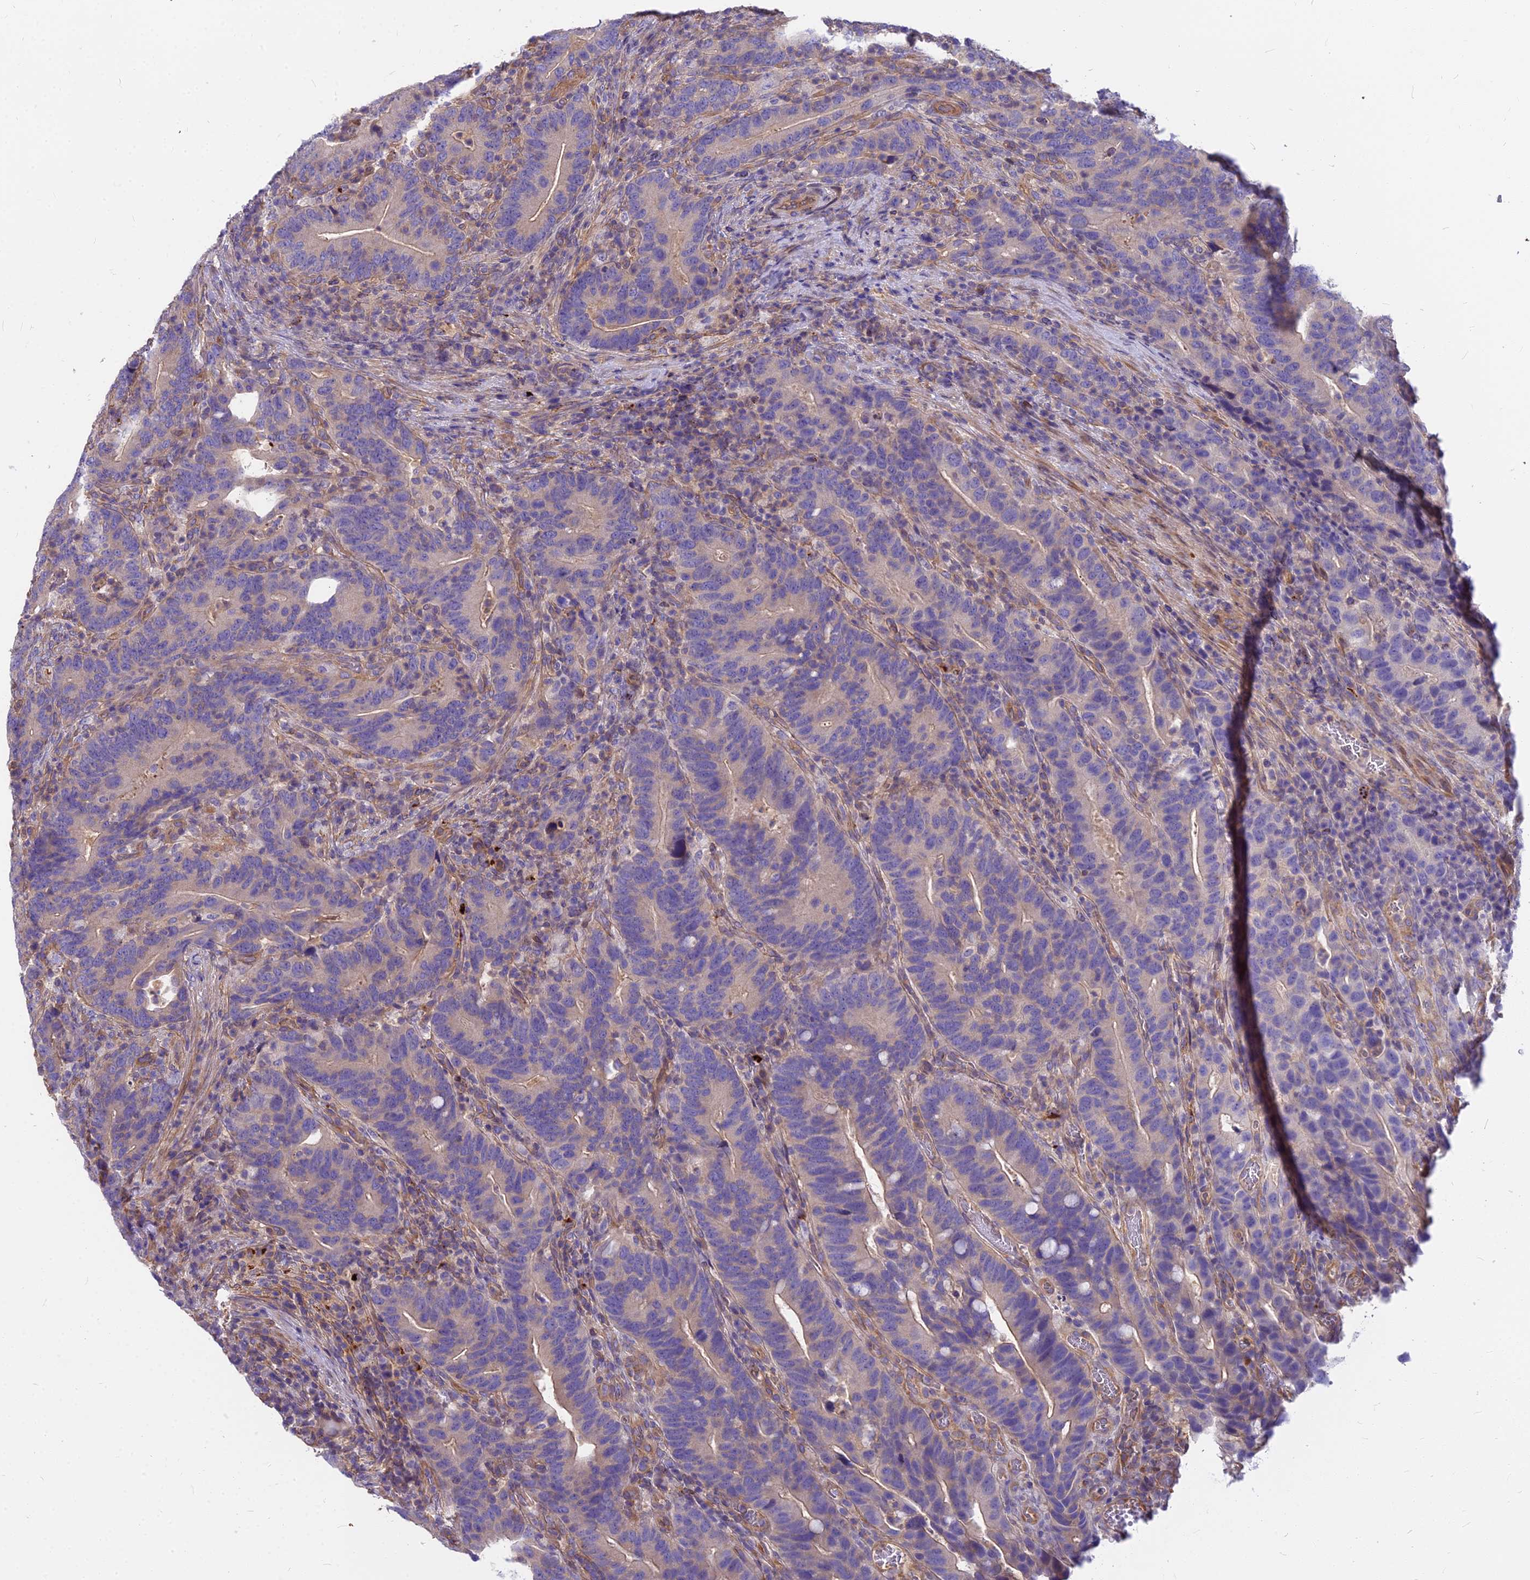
{"staining": {"intensity": "weak", "quantity": "25%-75%", "location": "cytoplasmic/membranous"}, "tissue": "colorectal cancer", "cell_type": "Tumor cells", "image_type": "cancer", "snomed": [{"axis": "morphology", "description": "Adenocarcinoma, NOS"}, {"axis": "topography", "description": "Colon"}], "caption": "Protein staining of adenocarcinoma (colorectal) tissue shows weak cytoplasmic/membranous expression in approximately 25%-75% of tumor cells. Nuclei are stained in blue.", "gene": "HLA-DOA", "patient": {"sex": "female", "age": 66}}